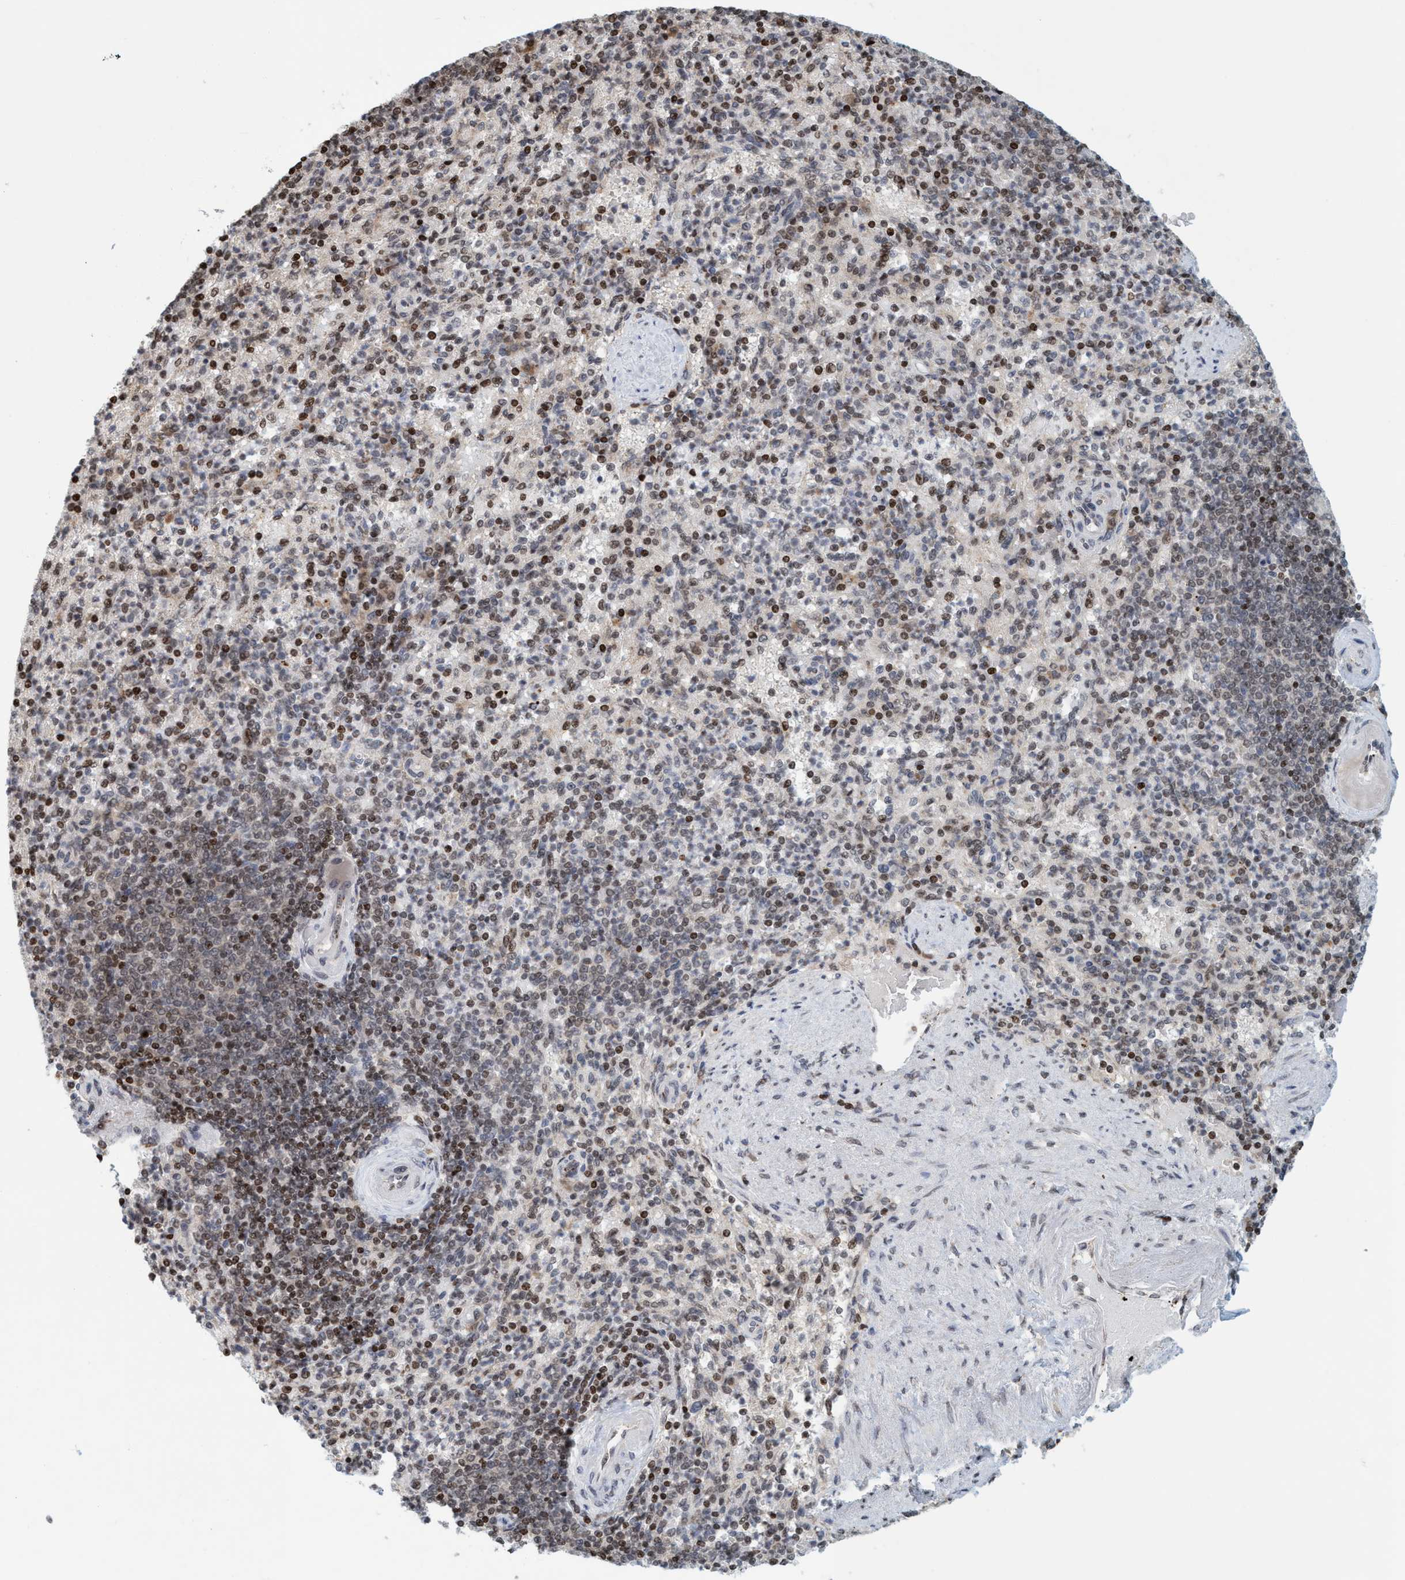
{"staining": {"intensity": "strong", "quantity": "25%-75%", "location": "nuclear"}, "tissue": "spleen", "cell_type": "Cells in red pulp", "image_type": "normal", "snomed": [{"axis": "morphology", "description": "Normal tissue, NOS"}, {"axis": "topography", "description": "Spleen"}], "caption": "Cells in red pulp reveal high levels of strong nuclear expression in approximately 25%-75% of cells in unremarkable spleen. The protein is shown in brown color, while the nuclei are stained blue.", "gene": "SMCR8", "patient": {"sex": "female", "age": 74}}